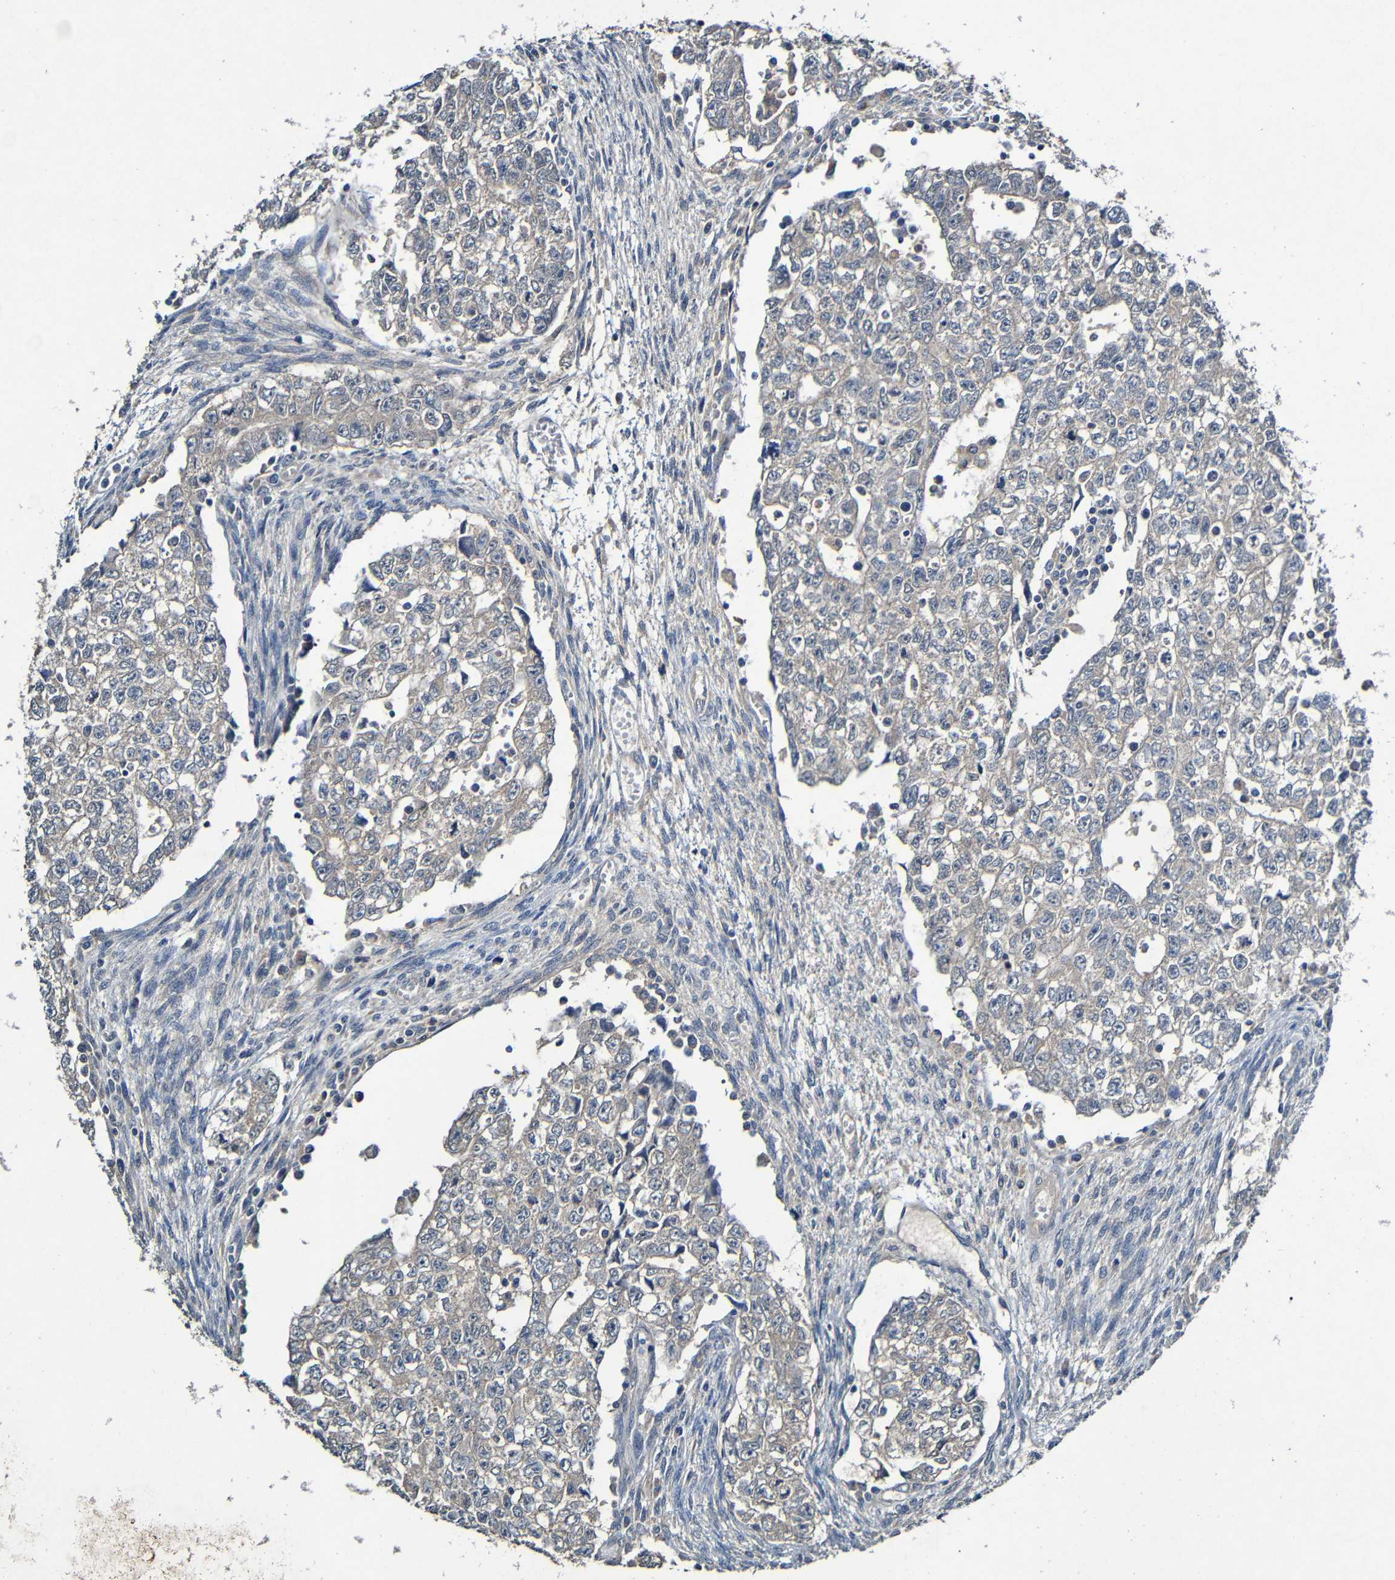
{"staining": {"intensity": "weak", "quantity": "<25%", "location": "cytoplasmic/membranous"}, "tissue": "testis cancer", "cell_type": "Tumor cells", "image_type": "cancer", "snomed": [{"axis": "morphology", "description": "Seminoma, NOS"}, {"axis": "morphology", "description": "Carcinoma, Embryonal, NOS"}, {"axis": "topography", "description": "Testis"}], "caption": "The immunohistochemistry (IHC) photomicrograph has no significant staining in tumor cells of seminoma (testis) tissue.", "gene": "LRRC70", "patient": {"sex": "male", "age": 38}}